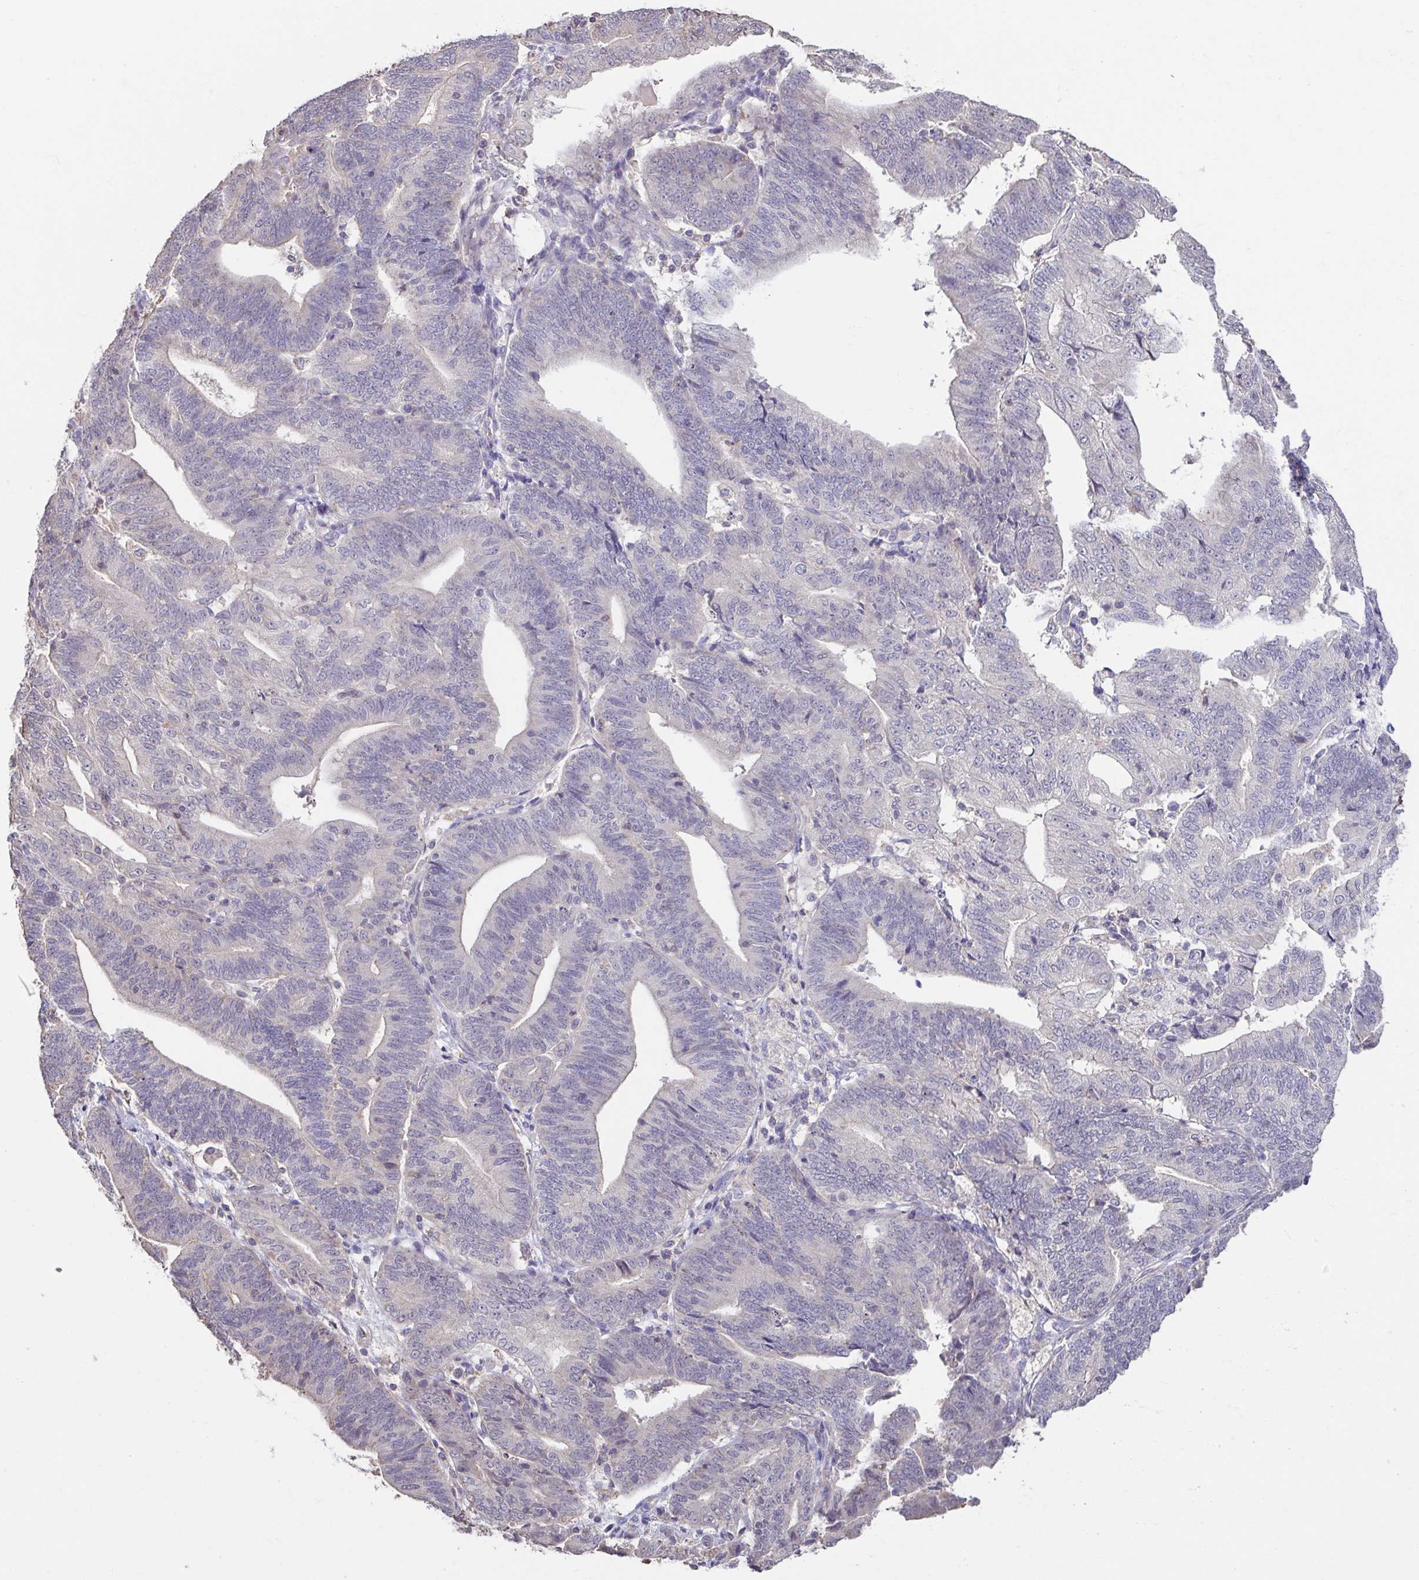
{"staining": {"intensity": "negative", "quantity": "none", "location": "none"}, "tissue": "endometrial cancer", "cell_type": "Tumor cells", "image_type": "cancer", "snomed": [{"axis": "morphology", "description": "Adenocarcinoma, NOS"}, {"axis": "topography", "description": "Endometrium"}], "caption": "An IHC image of endometrial adenocarcinoma is shown. There is no staining in tumor cells of endometrial adenocarcinoma.", "gene": "ACTRT2", "patient": {"sex": "female", "age": 70}}